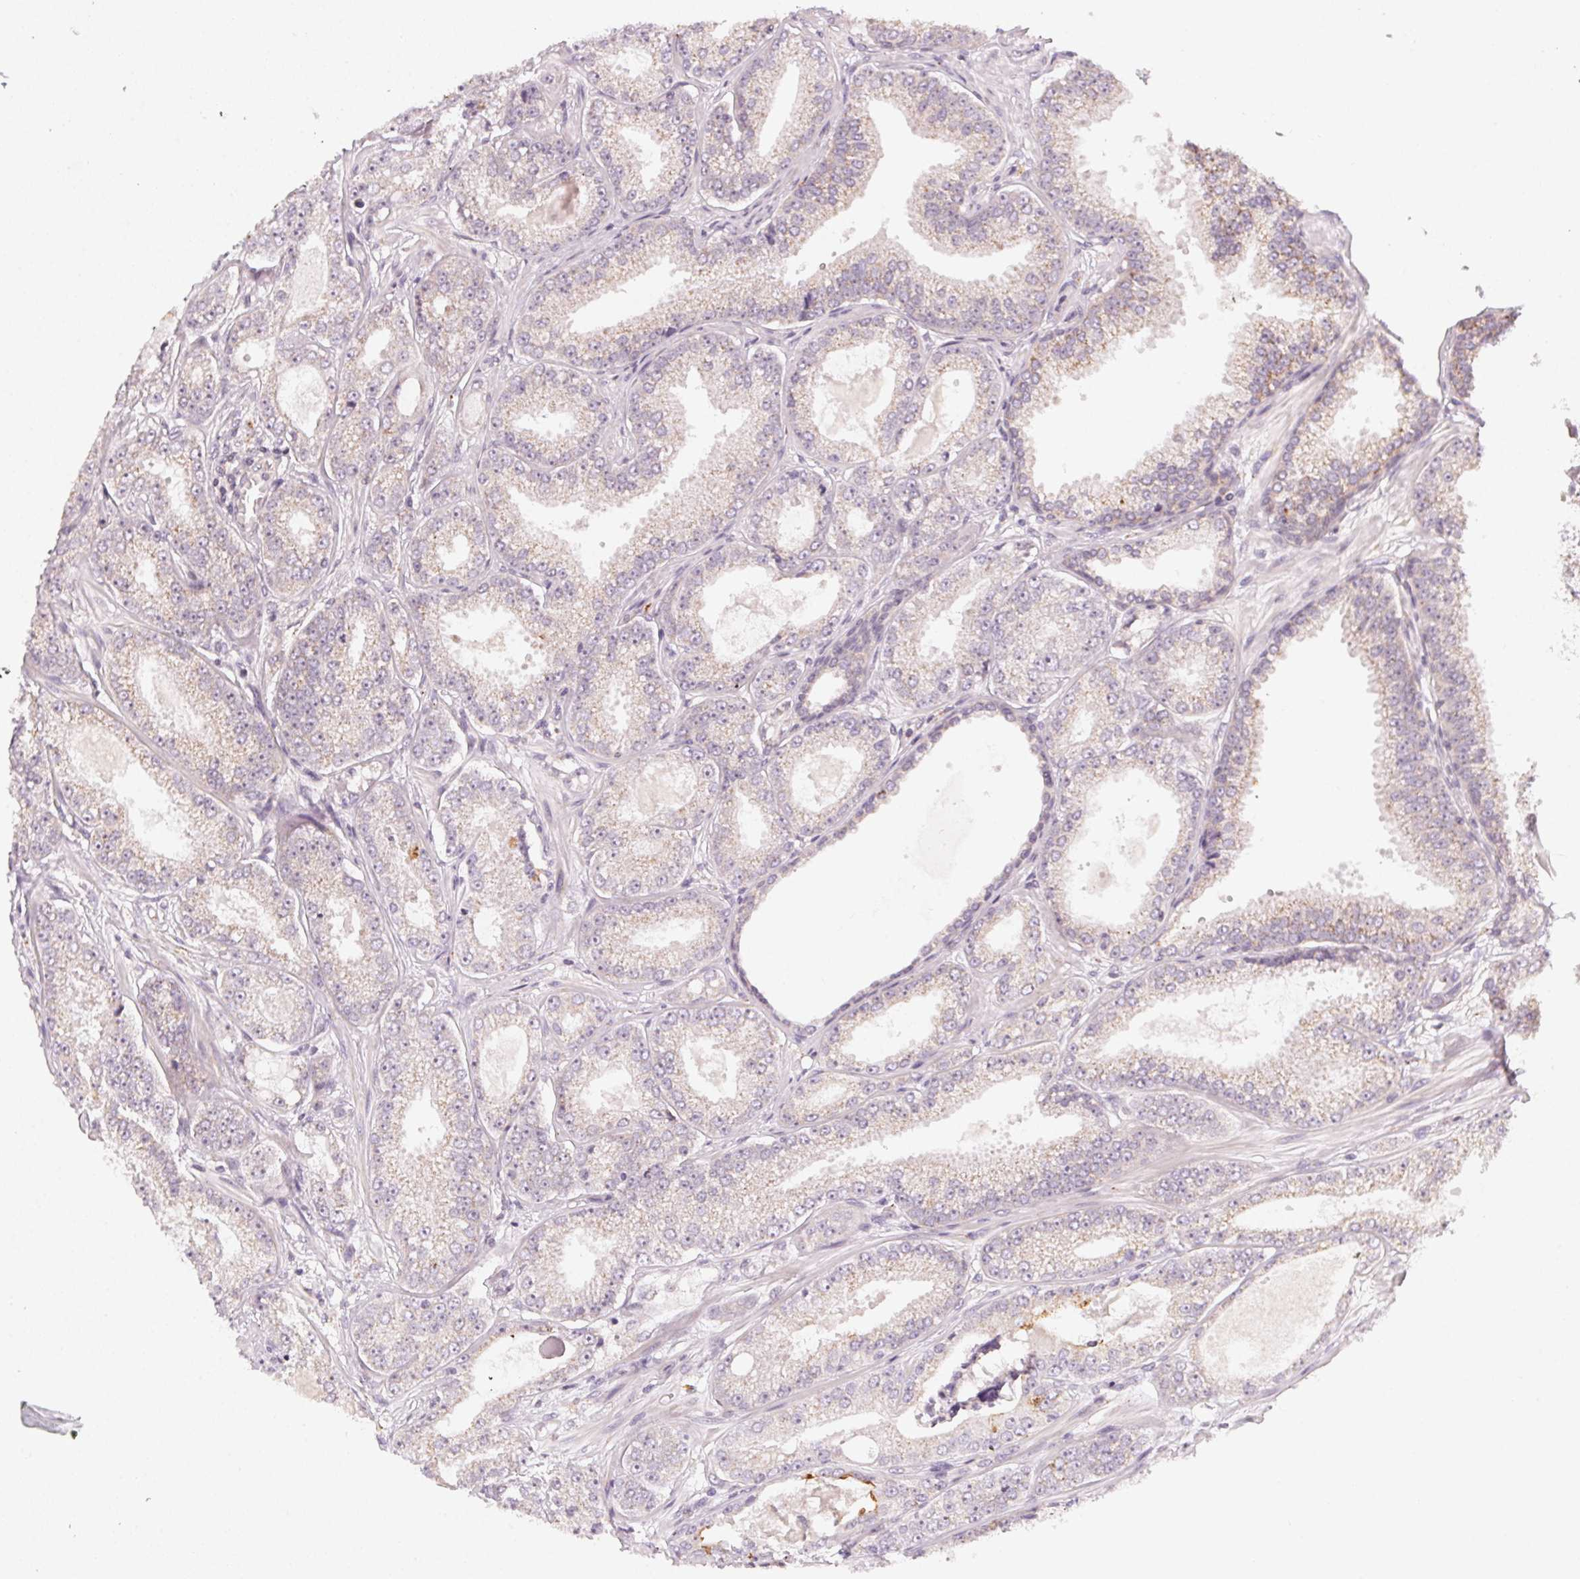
{"staining": {"intensity": "weak", "quantity": "<25%", "location": "cytoplasmic/membranous"}, "tissue": "prostate cancer", "cell_type": "Tumor cells", "image_type": "cancer", "snomed": [{"axis": "morphology", "description": "Adenocarcinoma, NOS"}, {"axis": "topography", "description": "Prostate"}], "caption": "This photomicrograph is of prostate cancer (adenocarcinoma) stained with IHC to label a protein in brown with the nuclei are counter-stained blue. There is no expression in tumor cells.", "gene": "NCOA4", "patient": {"sex": "male", "age": 64}}